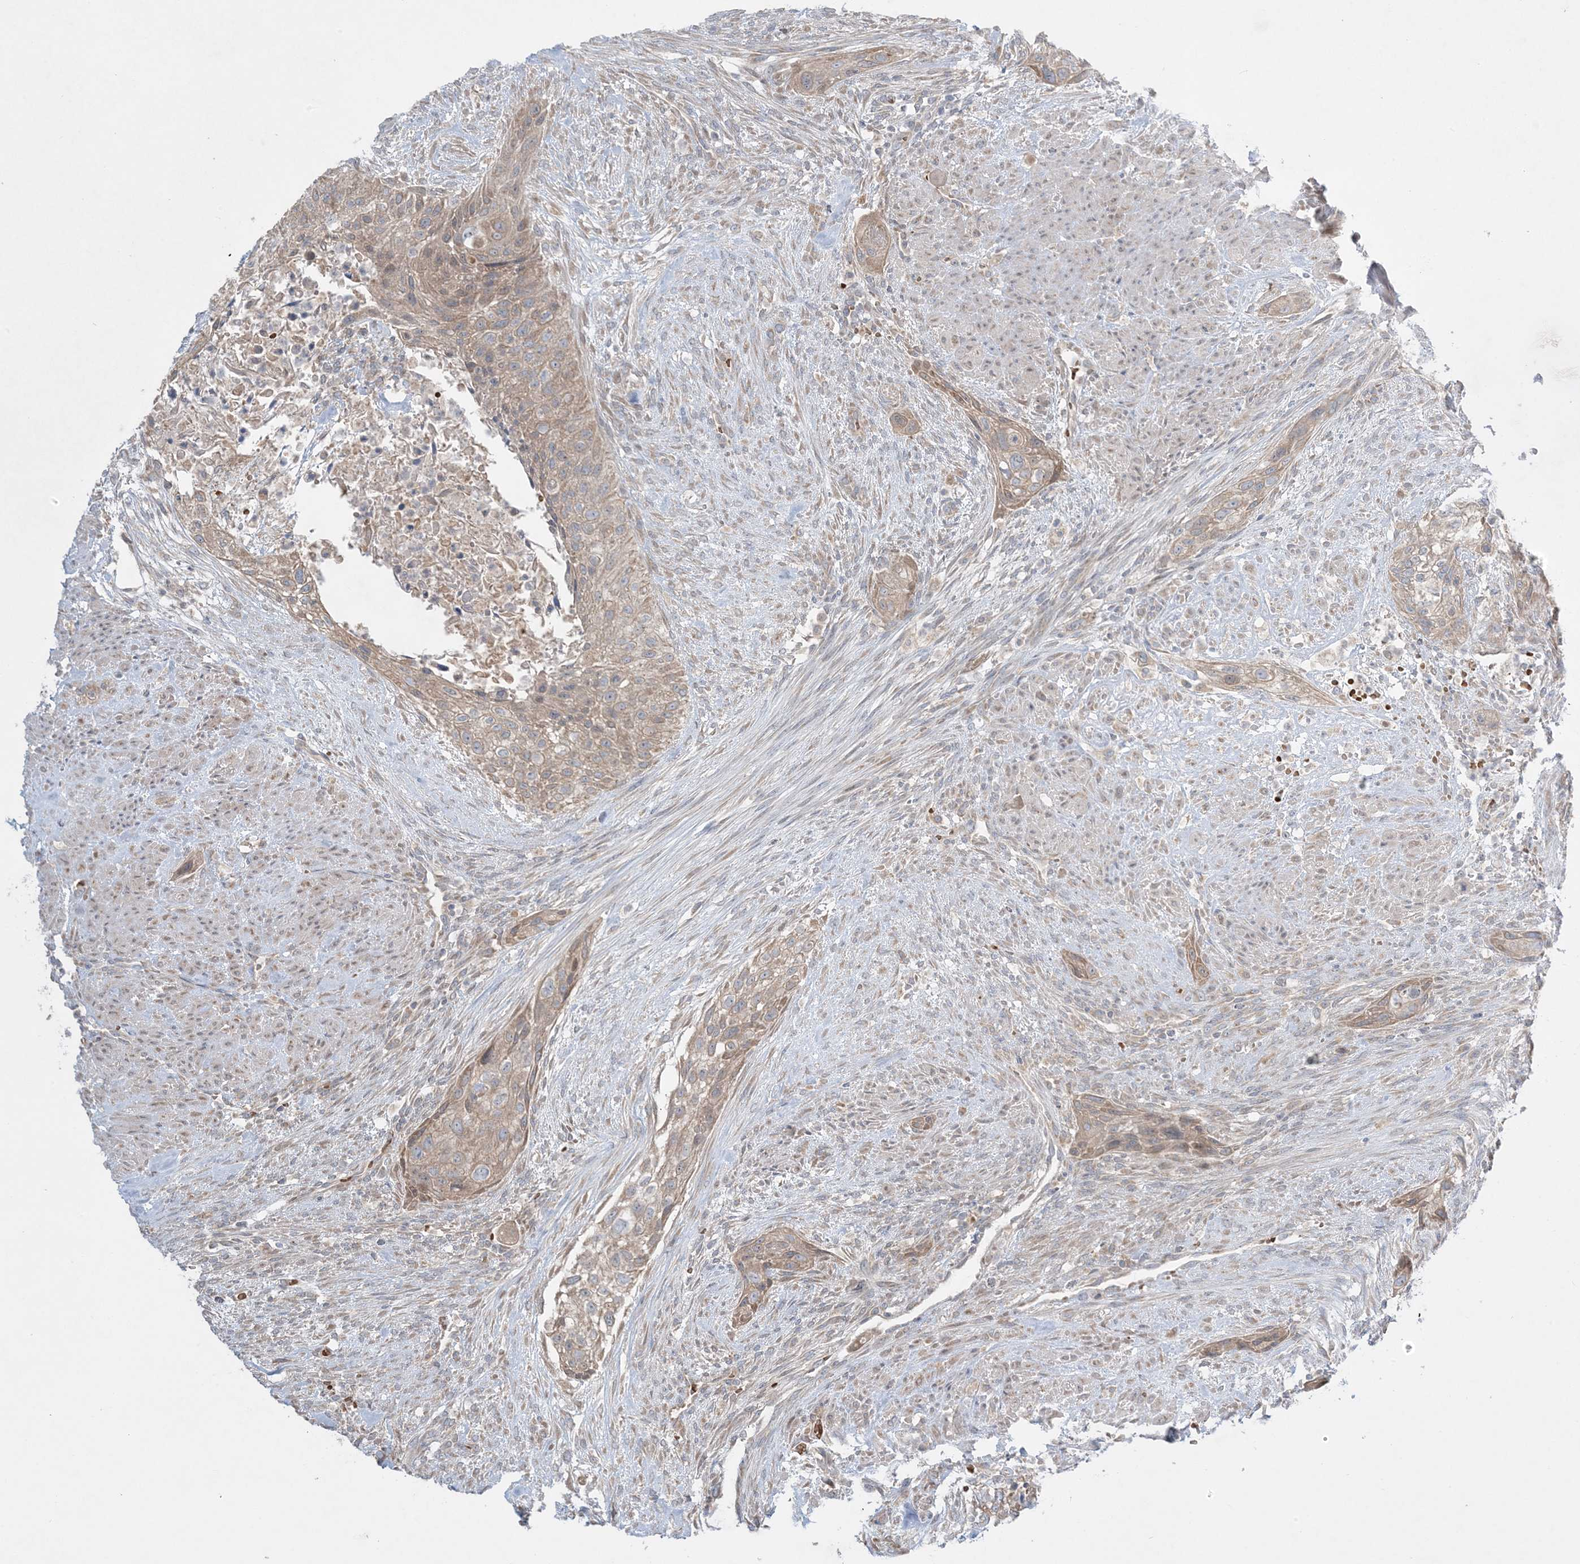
{"staining": {"intensity": "weak", "quantity": ">75%", "location": "cytoplasmic/membranous"}, "tissue": "urothelial cancer", "cell_type": "Tumor cells", "image_type": "cancer", "snomed": [{"axis": "morphology", "description": "Urothelial carcinoma, High grade"}, {"axis": "topography", "description": "Urinary bladder"}], "caption": "Immunohistochemistry (IHC) (DAB (3,3'-diaminobenzidine)) staining of human urothelial carcinoma (high-grade) demonstrates weak cytoplasmic/membranous protein positivity in about >75% of tumor cells.", "gene": "MMGT1", "patient": {"sex": "male", "age": 35}}